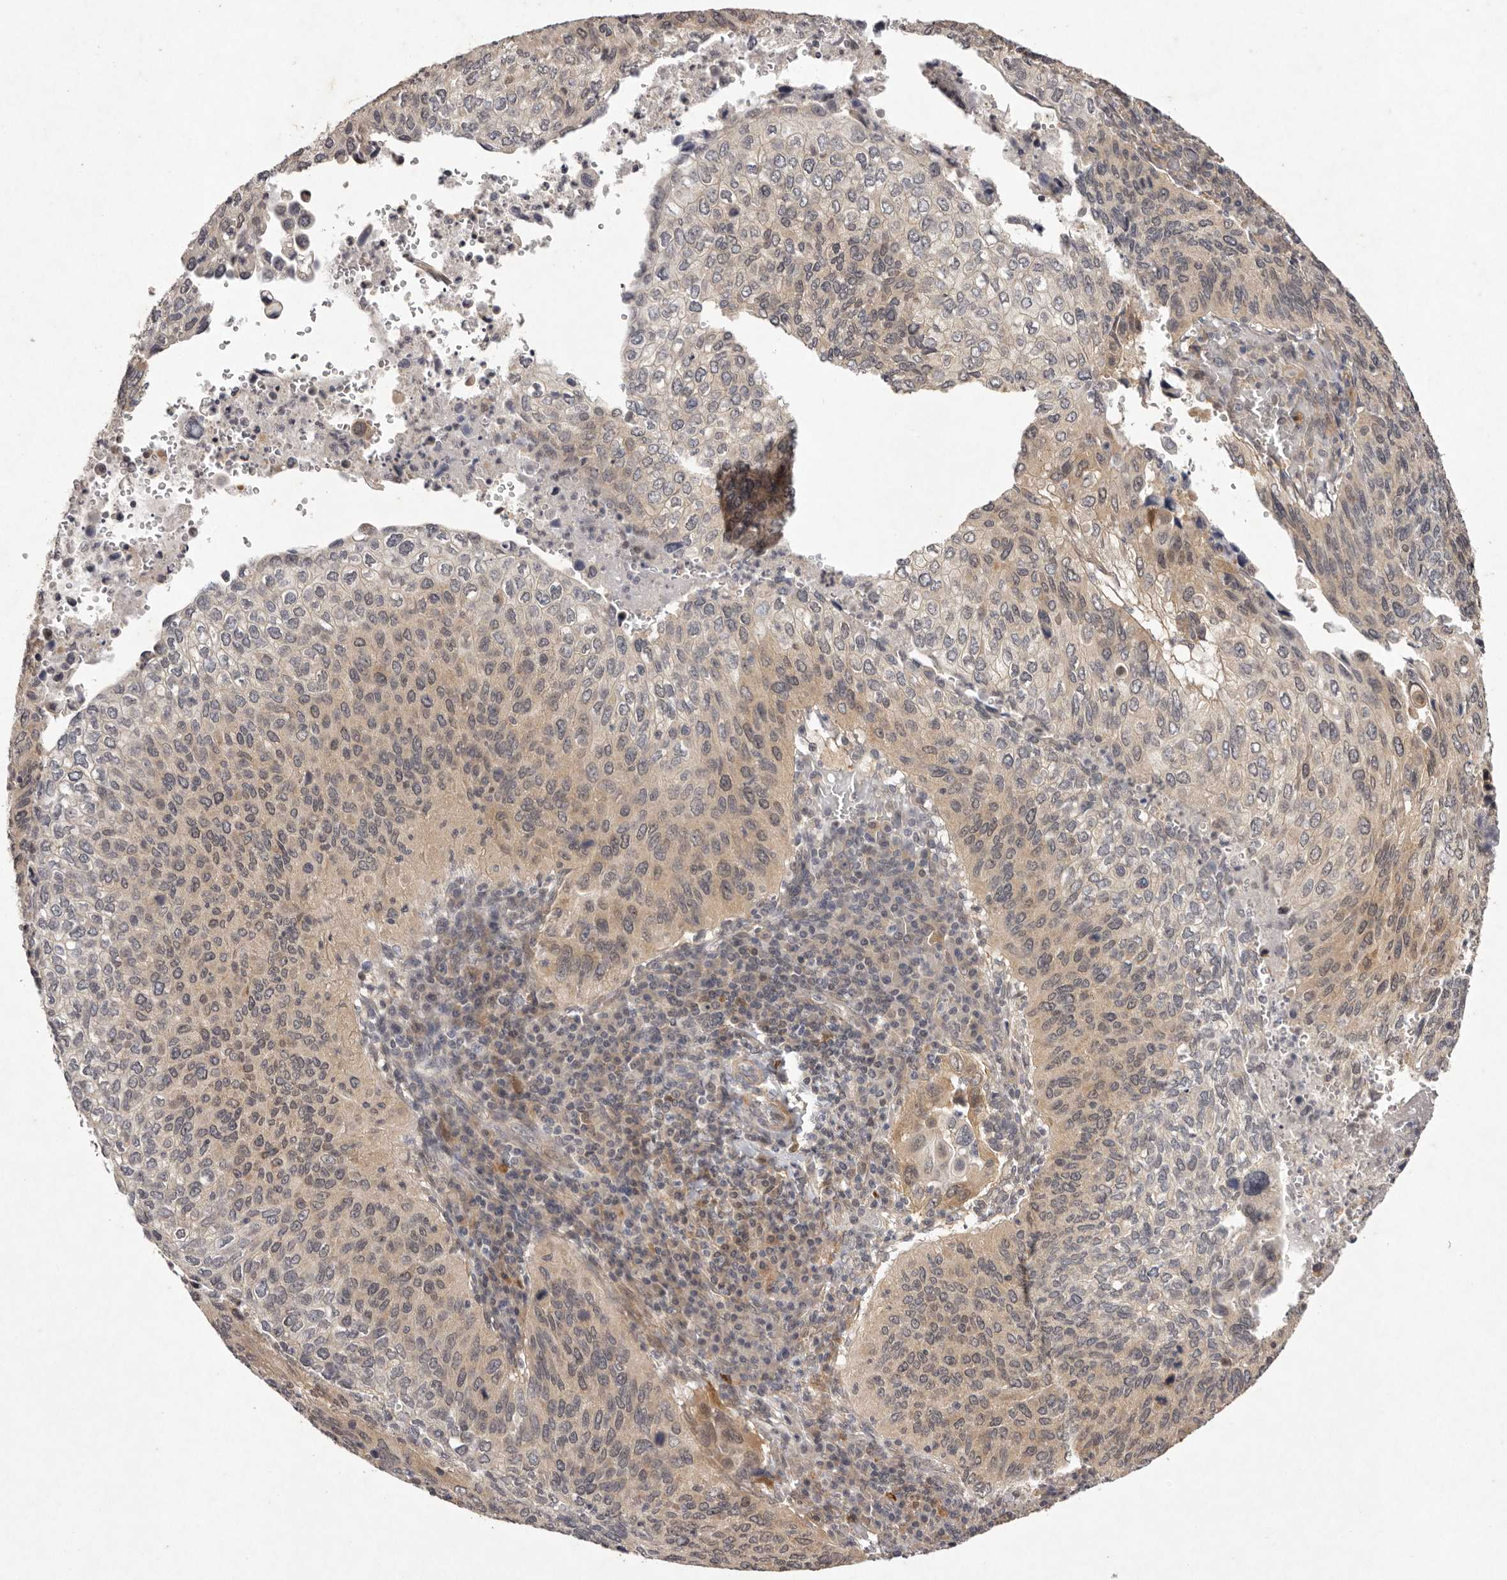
{"staining": {"intensity": "weak", "quantity": "25%-75%", "location": "cytoplasmic/membranous,nuclear"}, "tissue": "cervical cancer", "cell_type": "Tumor cells", "image_type": "cancer", "snomed": [{"axis": "morphology", "description": "Squamous cell carcinoma, NOS"}, {"axis": "topography", "description": "Cervix"}], "caption": "This image exhibits immunohistochemistry staining of cervical squamous cell carcinoma, with low weak cytoplasmic/membranous and nuclear positivity in approximately 25%-75% of tumor cells.", "gene": "BUD31", "patient": {"sex": "female", "age": 38}}